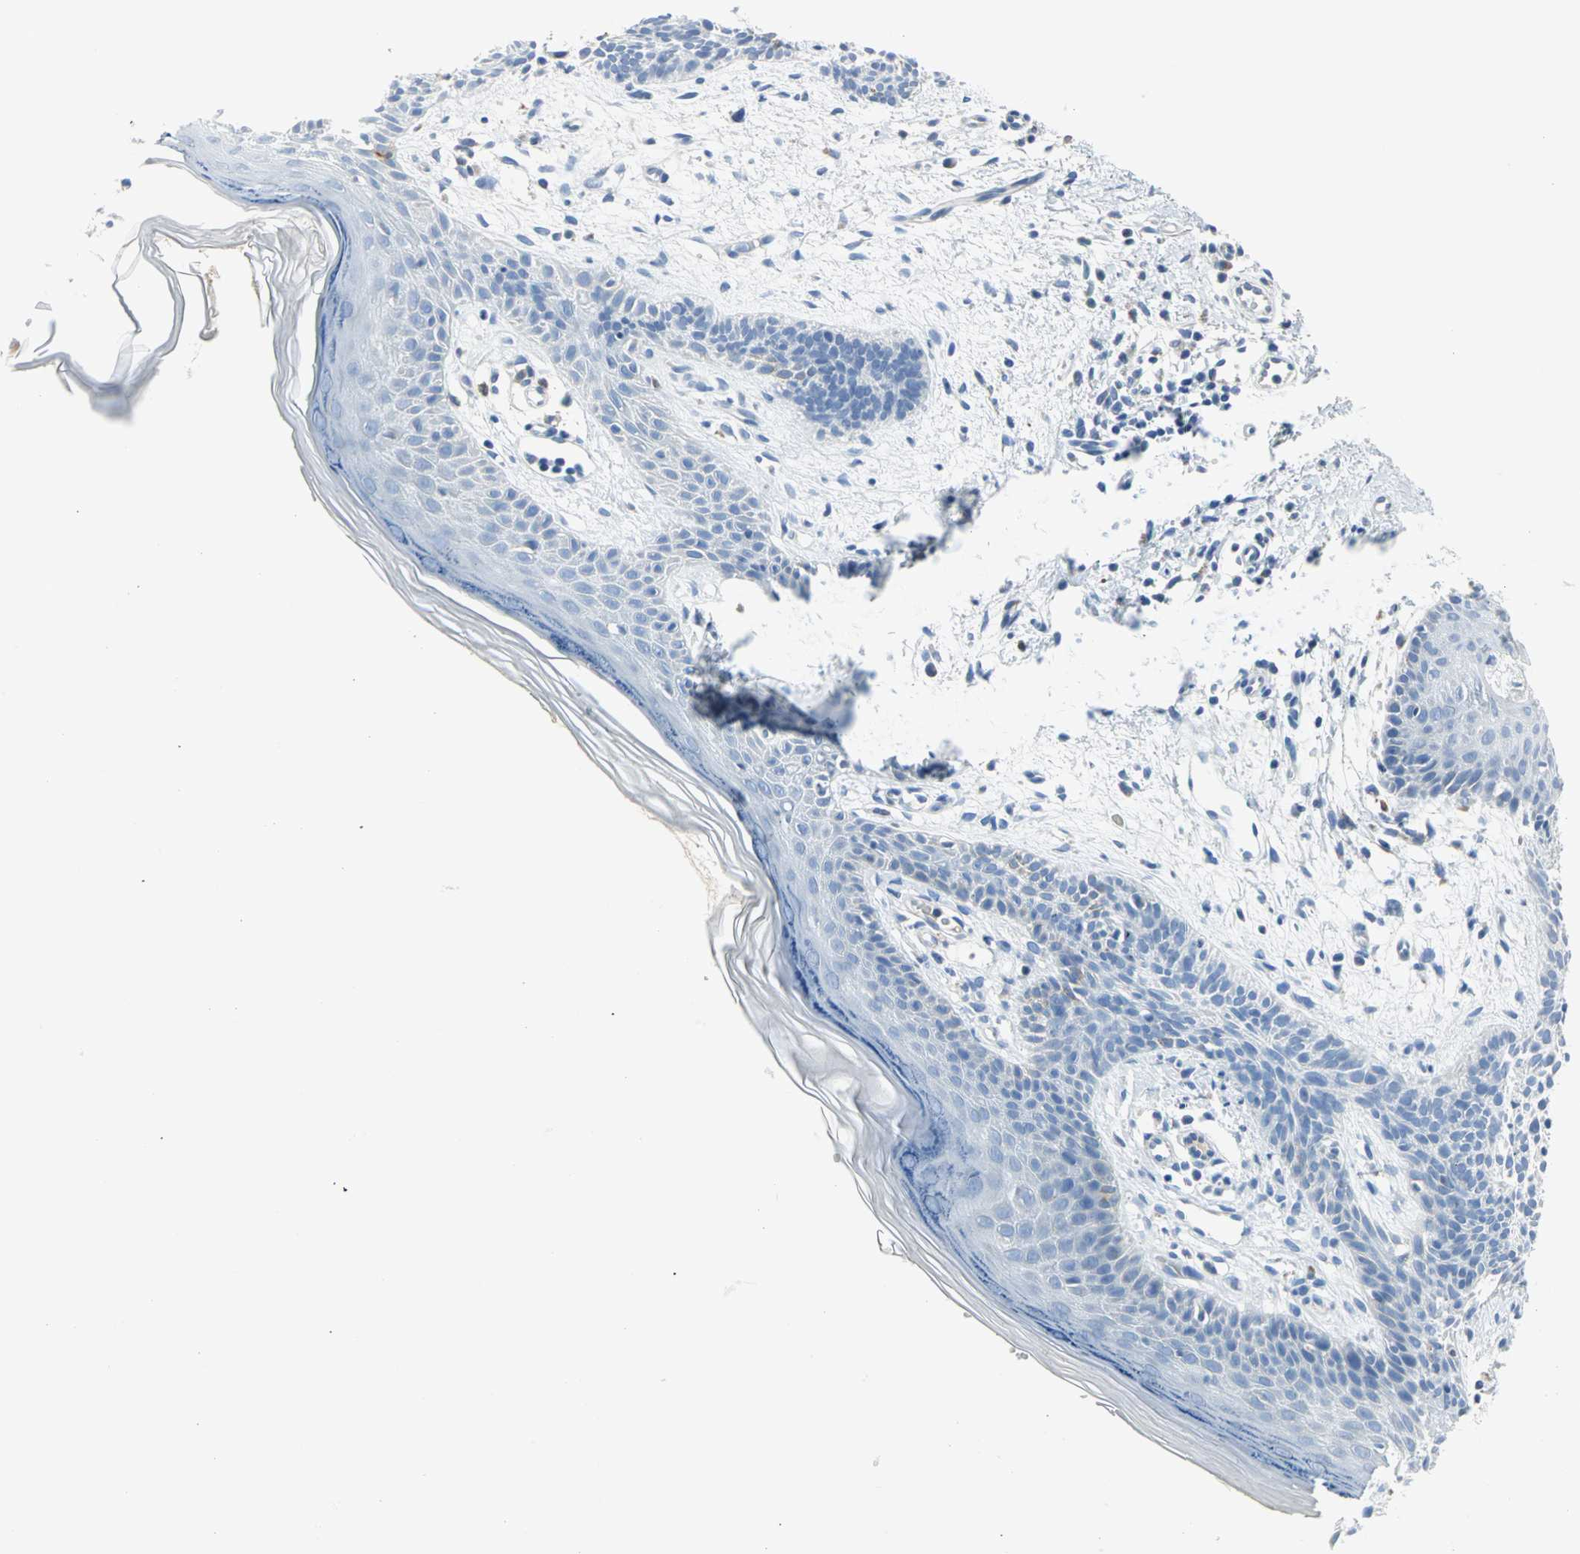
{"staining": {"intensity": "negative", "quantity": "none", "location": "none"}, "tissue": "skin cancer", "cell_type": "Tumor cells", "image_type": "cancer", "snomed": [{"axis": "morphology", "description": "Normal tissue, NOS"}, {"axis": "morphology", "description": "Basal cell carcinoma"}, {"axis": "topography", "description": "Skin"}], "caption": "IHC photomicrograph of human basal cell carcinoma (skin) stained for a protein (brown), which shows no staining in tumor cells.", "gene": "ALOX15", "patient": {"sex": "female", "age": 69}}